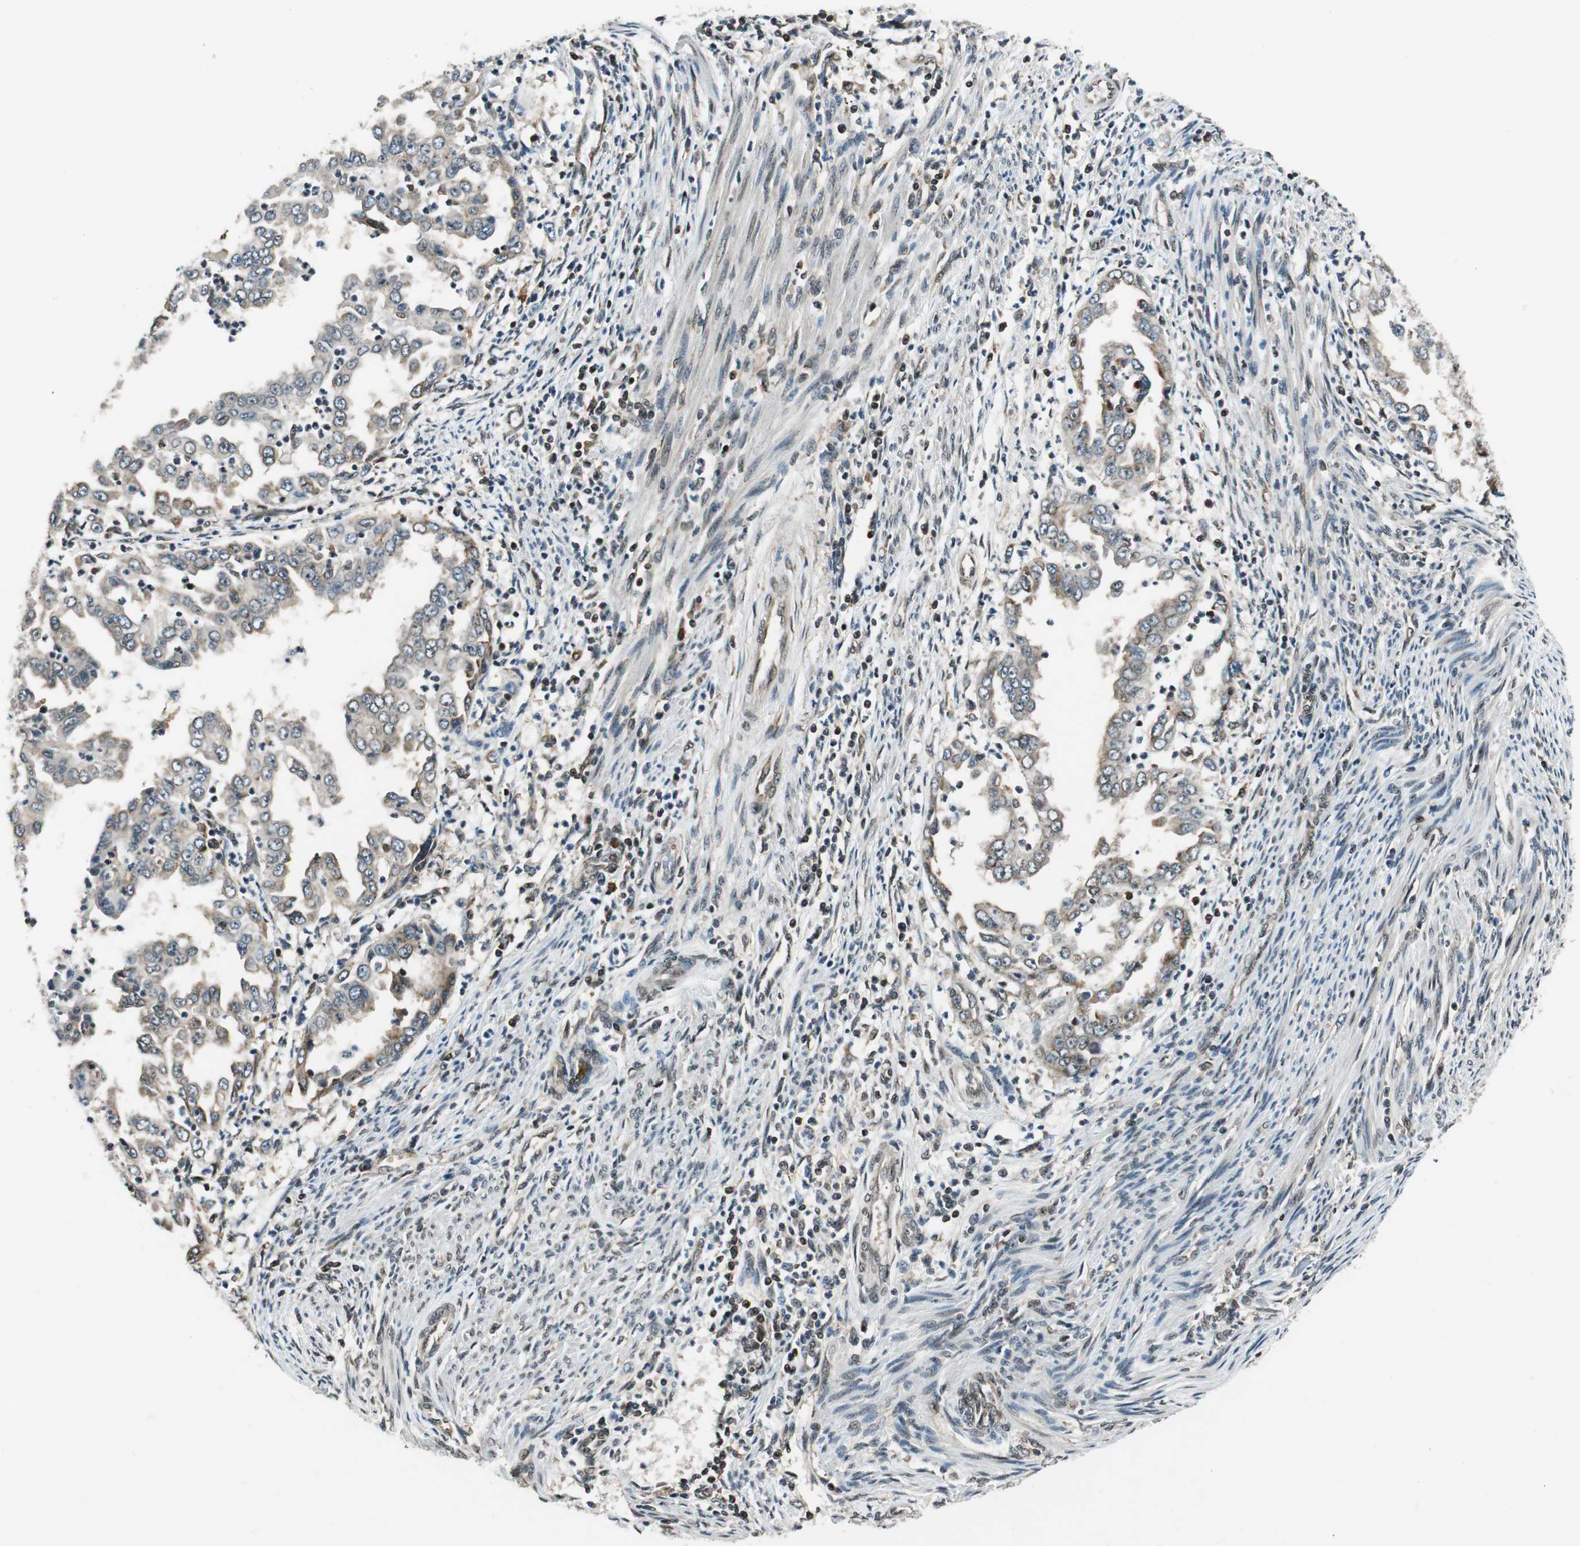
{"staining": {"intensity": "moderate", "quantity": ">75%", "location": "cytoplasmic/membranous,nuclear"}, "tissue": "endometrial cancer", "cell_type": "Tumor cells", "image_type": "cancer", "snomed": [{"axis": "morphology", "description": "Adenocarcinoma, NOS"}, {"axis": "topography", "description": "Endometrium"}], "caption": "High-power microscopy captured an immunohistochemistry histopathology image of adenocarcinoma (endometrial), revealing moderate cytoplasmic/membranous and nuclear expression in approximately >75% of tumor cells.", "gene": "RING1", "patient": {"sex": "female", "age": 85}}